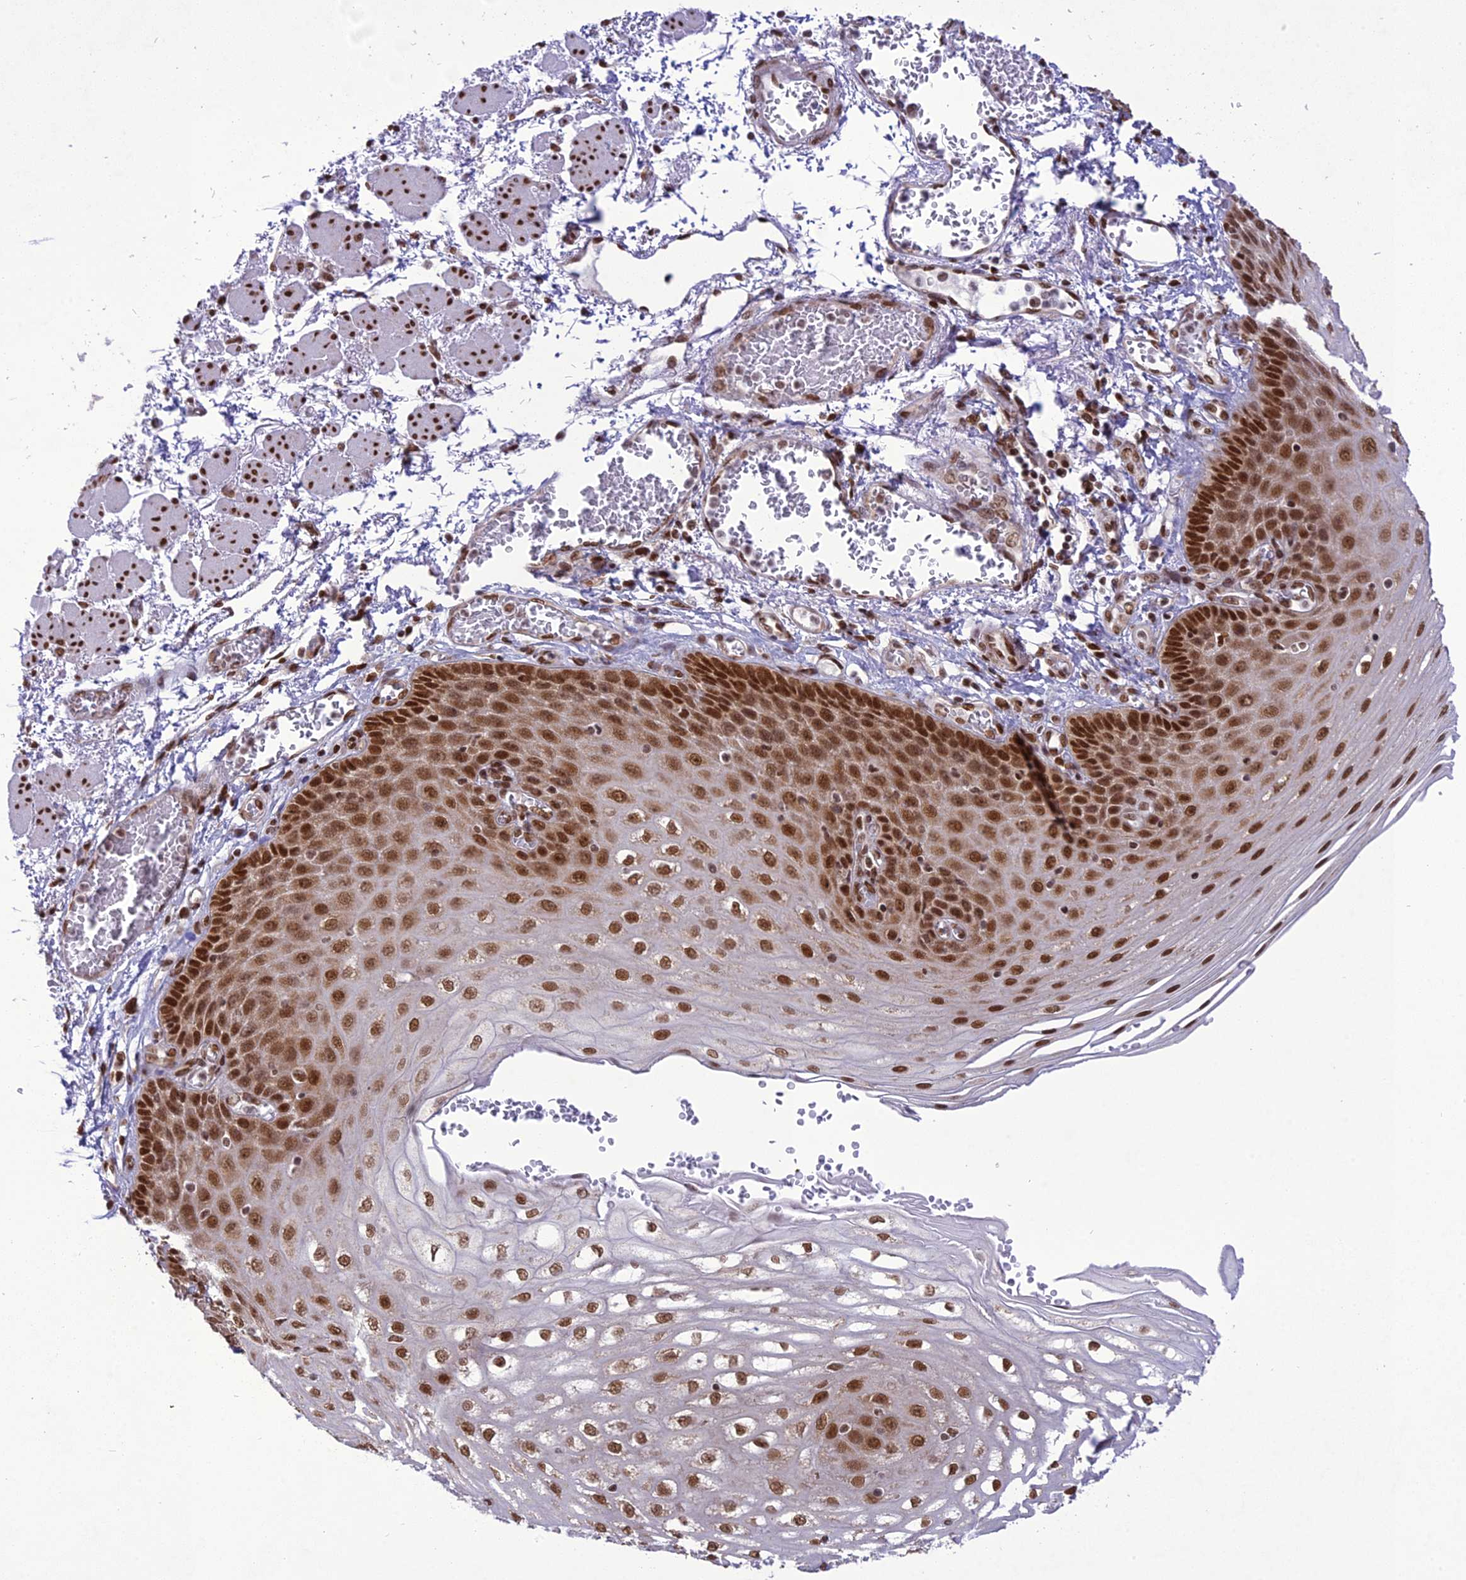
{"staining": {"intensity": "strong", "quantity": ">75%", "location": "nuclear"}, "tissue": "esophagus", "cell_type": "Squamous epithelial cells", "image_type": "normal", "snomed": [{"axis": "morphology", "description": "Normal tissue, NOS"}, {"axis": "topography", "description": "Esophagus"}], "caption": "Protein analysis of benign esophagus shows strong nuclear staining in about >75% of squamous epithelial cells. Nuclei are stained in blue.", "gene": "DDX1", "patient": {"sex": "male", "age": 81}}